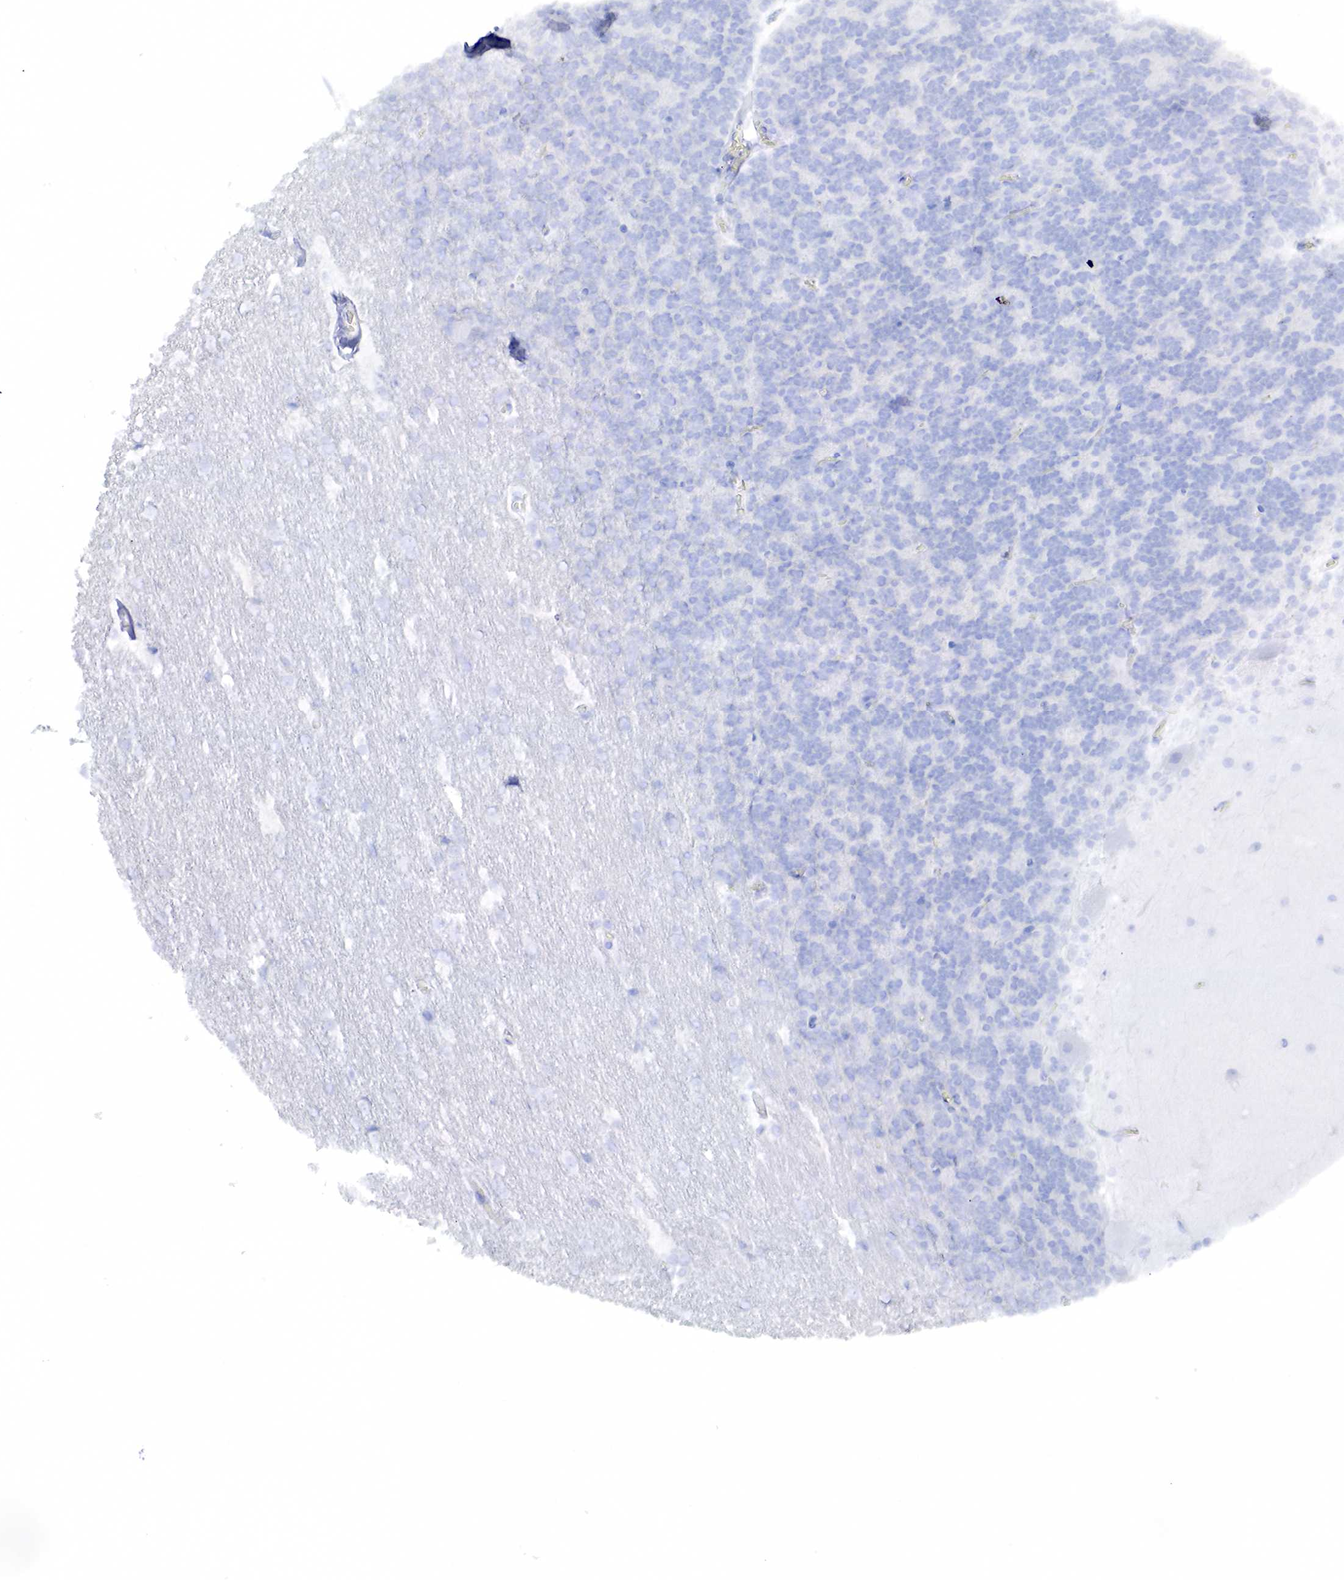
{"staining": {"intensity": "negative", "quantity": "none", "location": "none"}, "tissue": "cerebellum", "cell_type": "Cells in granular layer", "image_type": "normal", "snomed": [{"axis": "morphology", "description": "Normal tissue, NOS"}, {"axis": "topography", "description": "Cerebellum"}], "caption": "High power microscopy micrograph of an immunohistochemistry (IHC) image of benign cerebellum, revealing no significant staining in cells in granular layer.", "gene": "CD79A", "patient": {"sex": "female", "age": 19}}